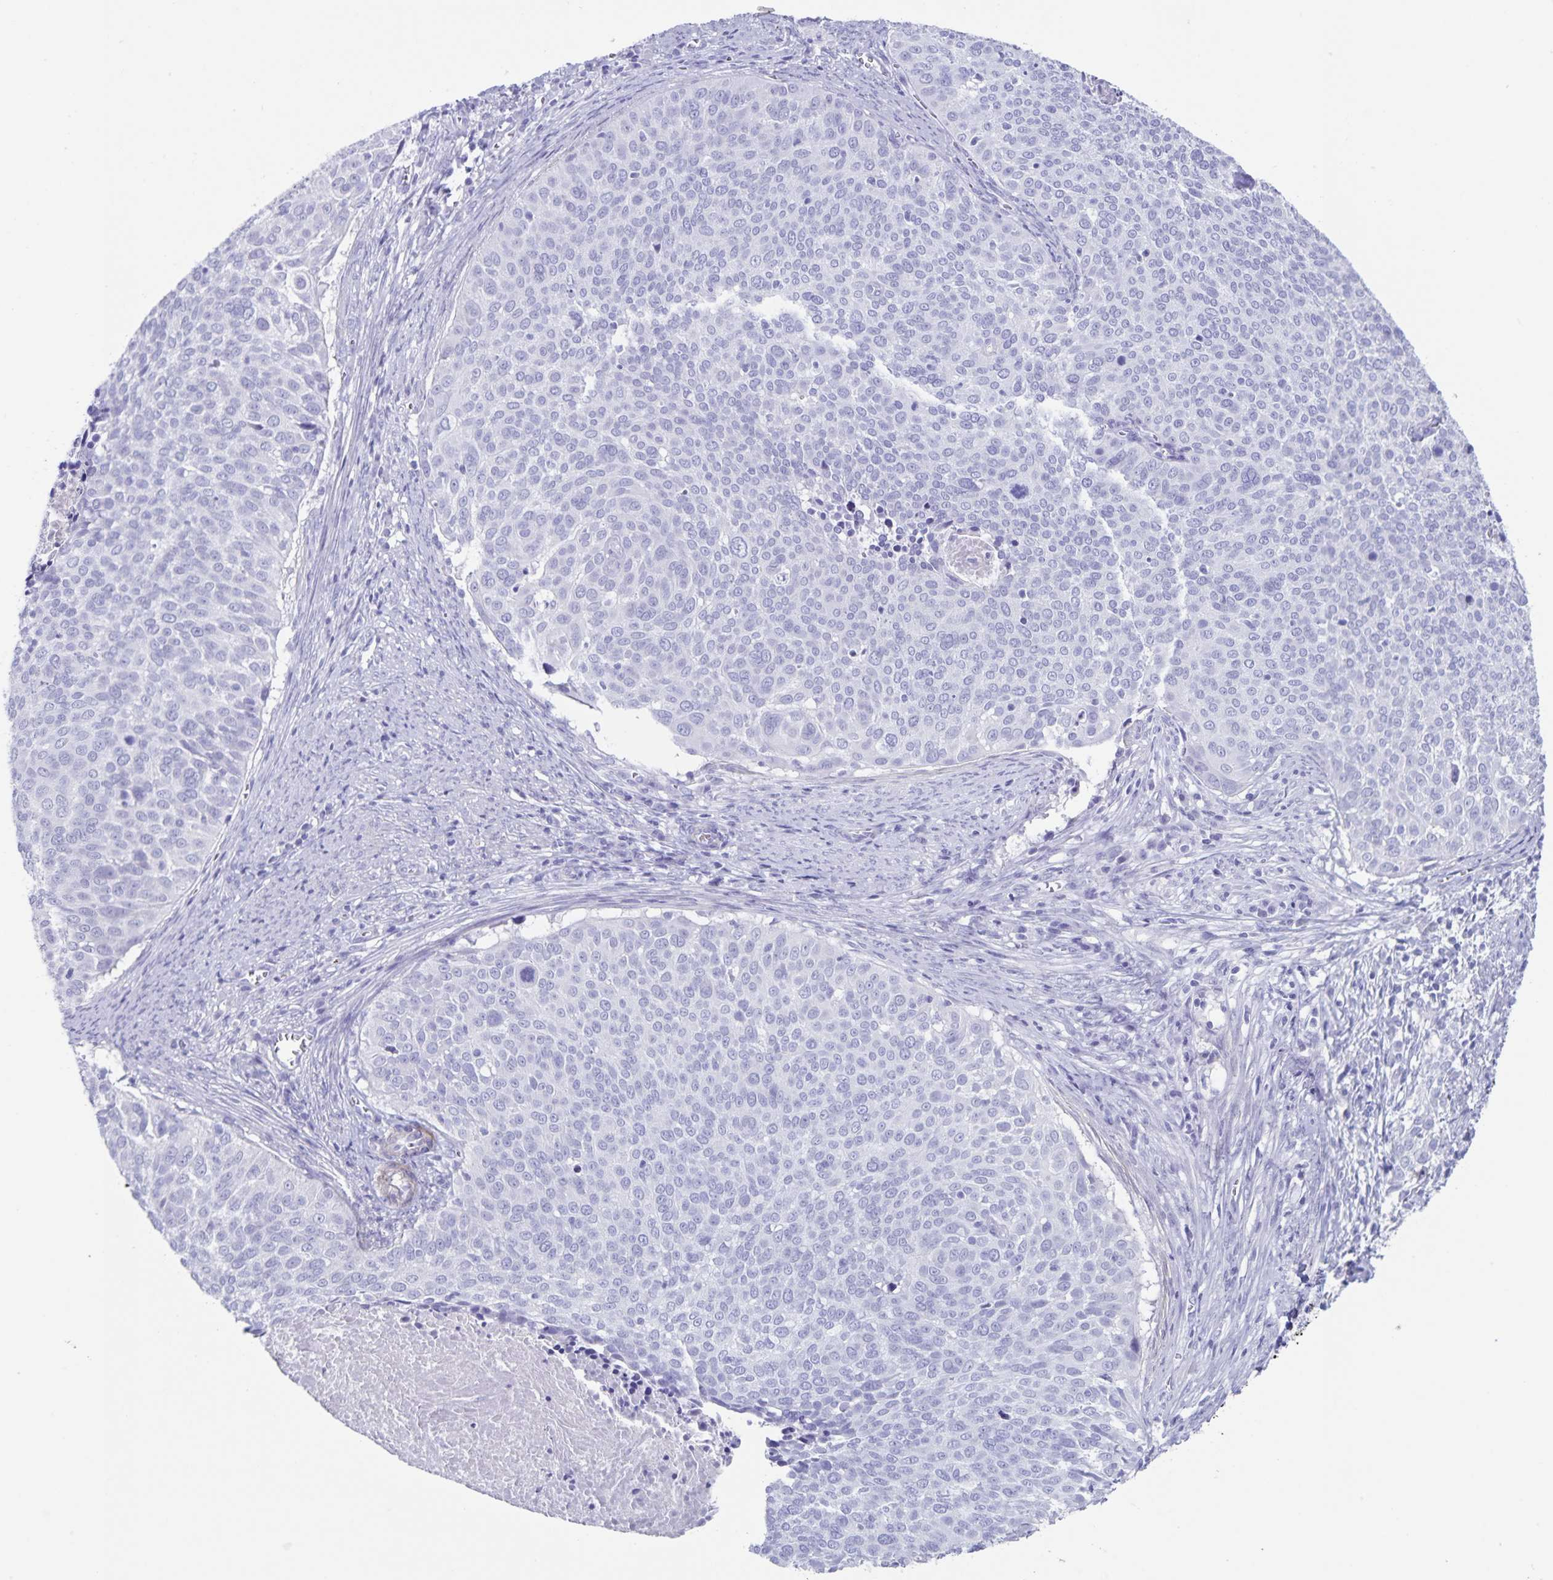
{"staining": {"intensity": "negative", "quantity": "none", "location": "none"}, "tissue": "cervical cancer", "cell_type": "Tumor cells", "image_type": "cancer", "snomed": [{"axis": "morphology", "description": "Squamous cell carcinoma, NOS"}, {"axis": "topography", "description": "Cervix"}], "caption": "DAB immunohistochemical staining of squamous cell carcinoma (cervical) exhibits no significant staining in tumor cells.", "gene": "C11orf42", "patient": {"sex": "female", "age": 39}}